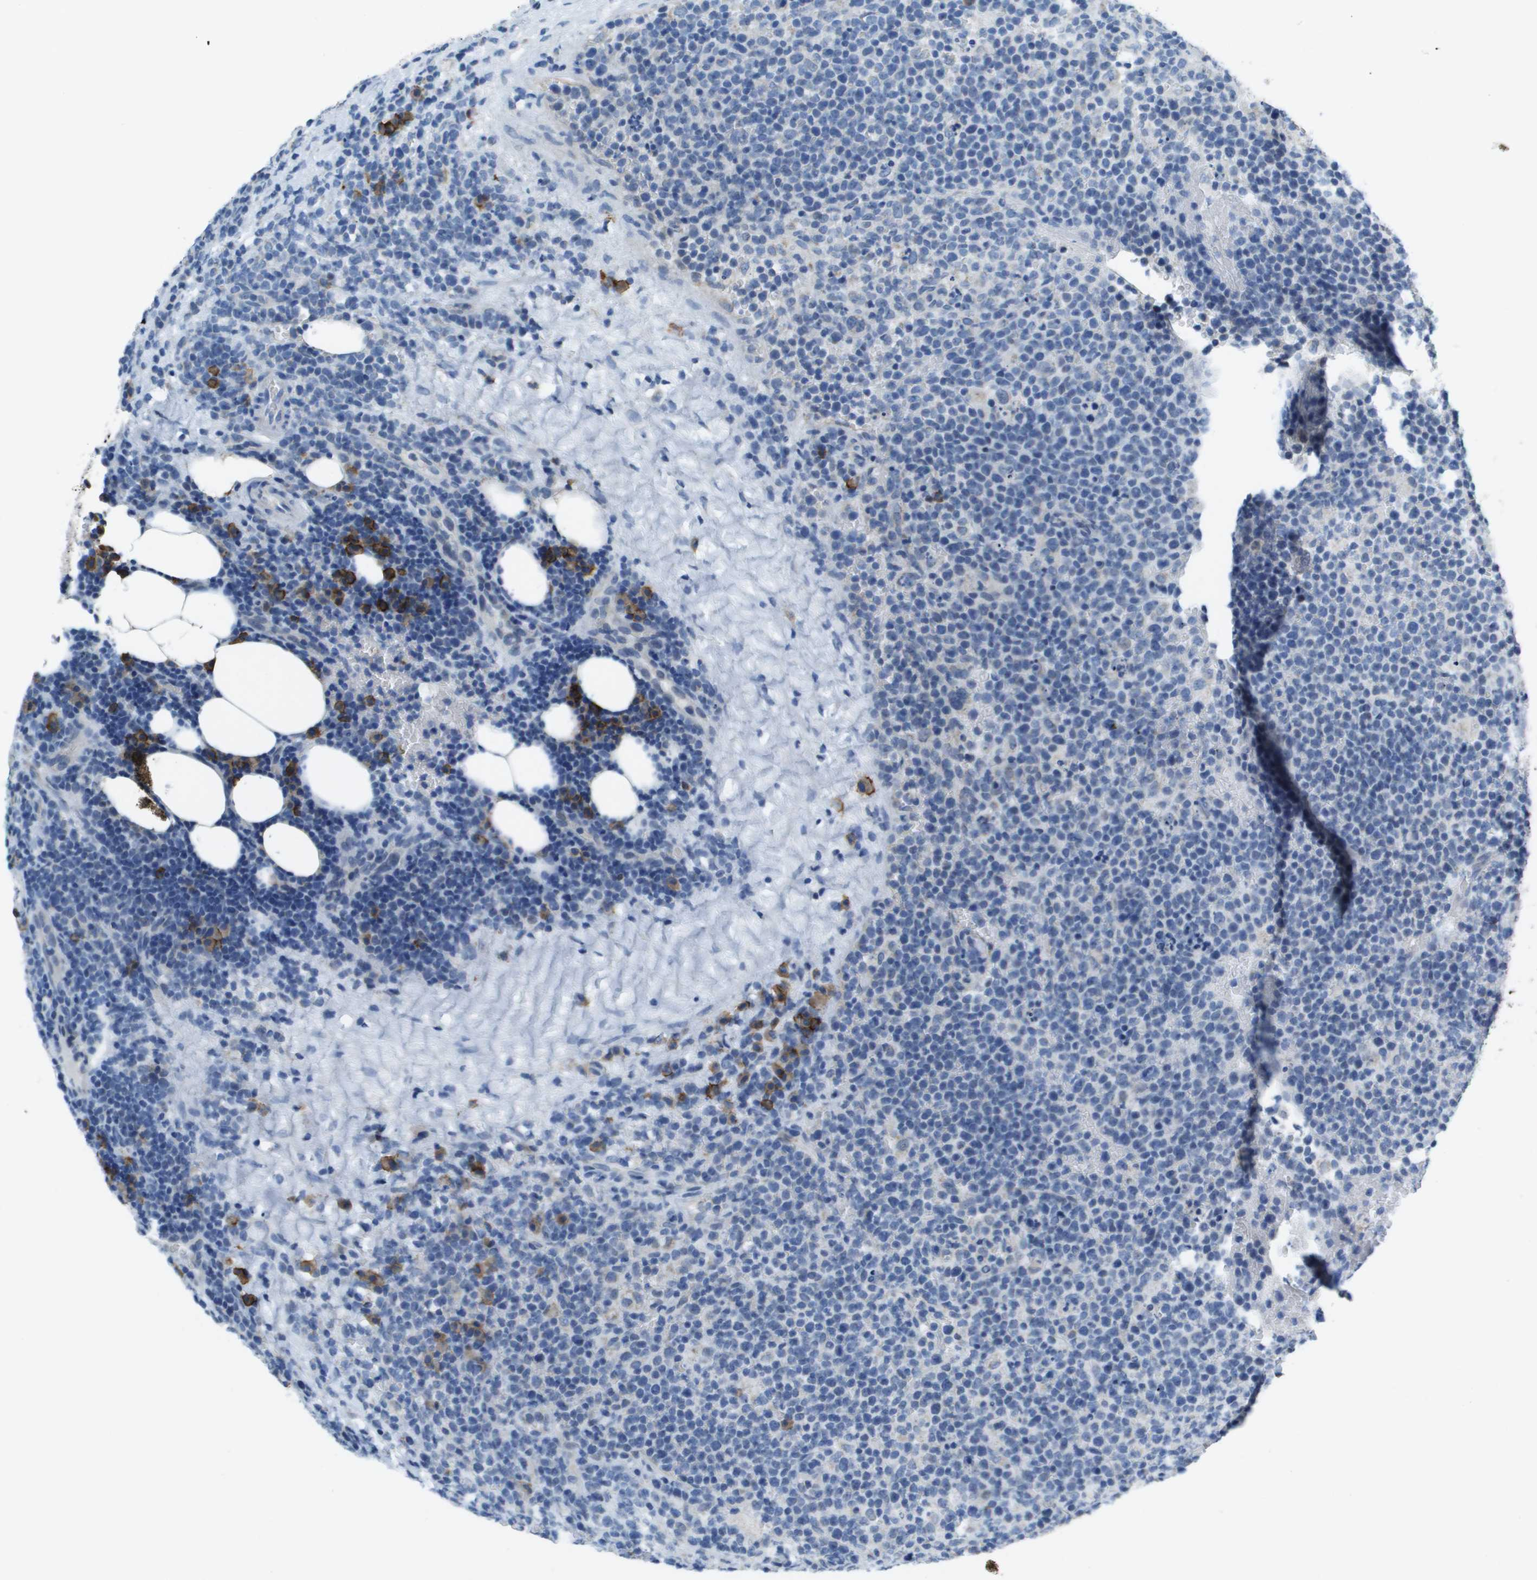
{"staining": {"intensity": "negative", "quantity": "none", "location": "none"}, "tissue": "lymphoma", "cell_type": "Tumor cells", "image_type": "cancer", "snomed": [{"axis": "morphology", "description": "Malignant lymphoma, non-Hodgkin's type, High grade"}, {"axis": "topography", "description": "Lymph node"}], "caption": "The image displays no staining of tumor cells in high-grade malignant lymphoma, non-Hodgkin's type.", "gene": "SDC1", "patient": {"sex": "male", "age": 61}}